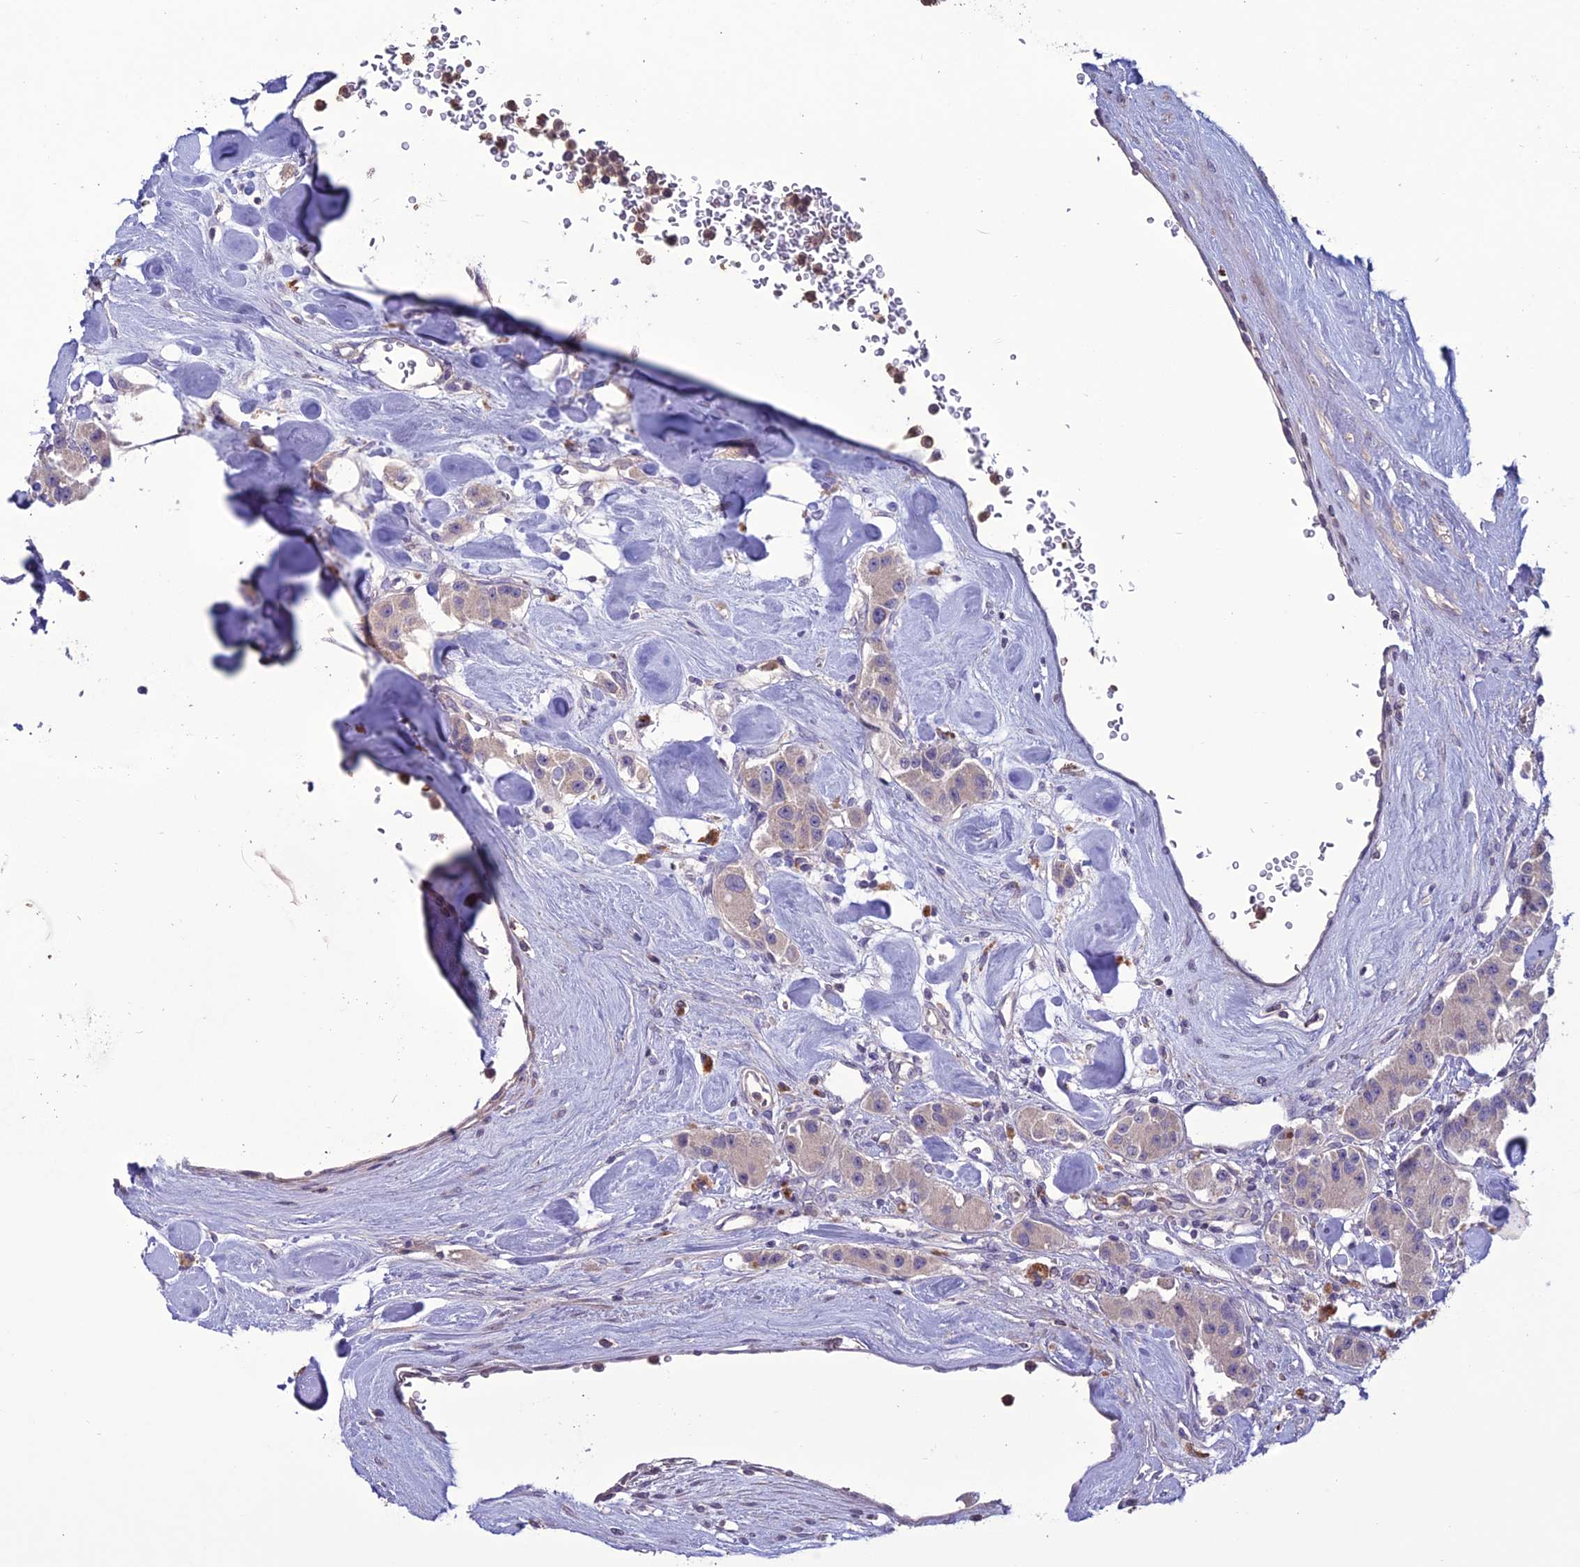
{"staining": {"intensity": "weak", "quantity": "25%-75%", "location": "cytoplasmic/membranous"}, "tissue": "carcinoid", "cell_type": "Tumor cells", "image_type": "cancer", "snomed": [{"axis": "morphology", "description": "Carcinoid, malignant, NOS"}, {"axis": "topography", "description": "Pancreas"}], "caption": "Immunohistochemical staining of human carcinoid reveals low levels of weak cytoplasmic/membranous positivity in approximately 25%-75% of tumor cells.", "gene": "C2orf76", "patient": {"sex": "male", "age": 41}}